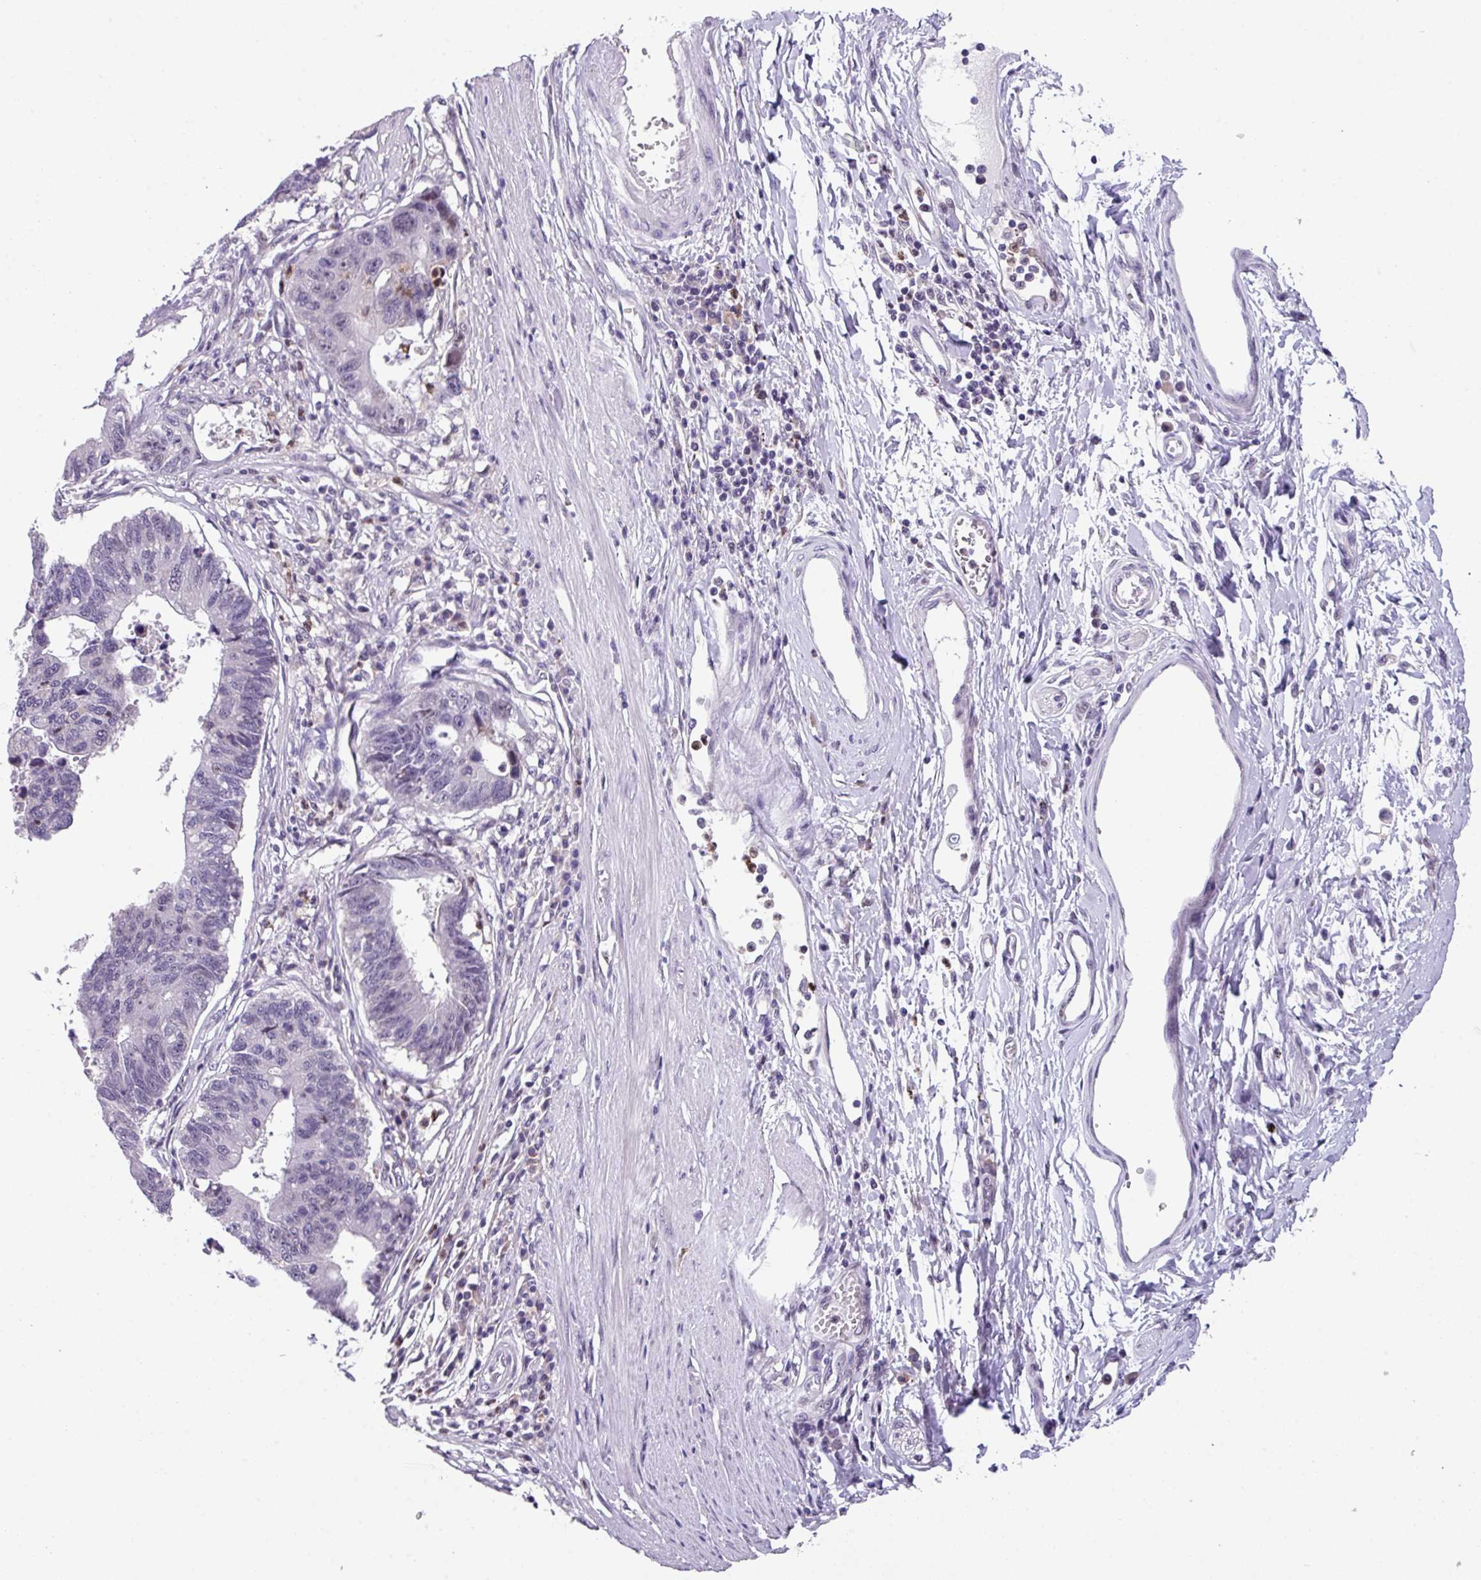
{"staining": {"intensity": "negative", "quantity": "none", "location": "none"}, "tissue": "stomach cancer", "cell_type": "Tumor cells", "image_type": "cancer", "snomed": [{"axis": "morphology", "description": "Adenocarcinoma, NOS"}, {"axis": "topography", "description": "Stomach"}], "caption": "Human stomach cancer (adenocarcinoma) stained for a protein using immunohistochemistry (IHC) displays no staining in tumor cells.", "gene": "ZFP3", "patient": {"sex": "male", "age": 59}}